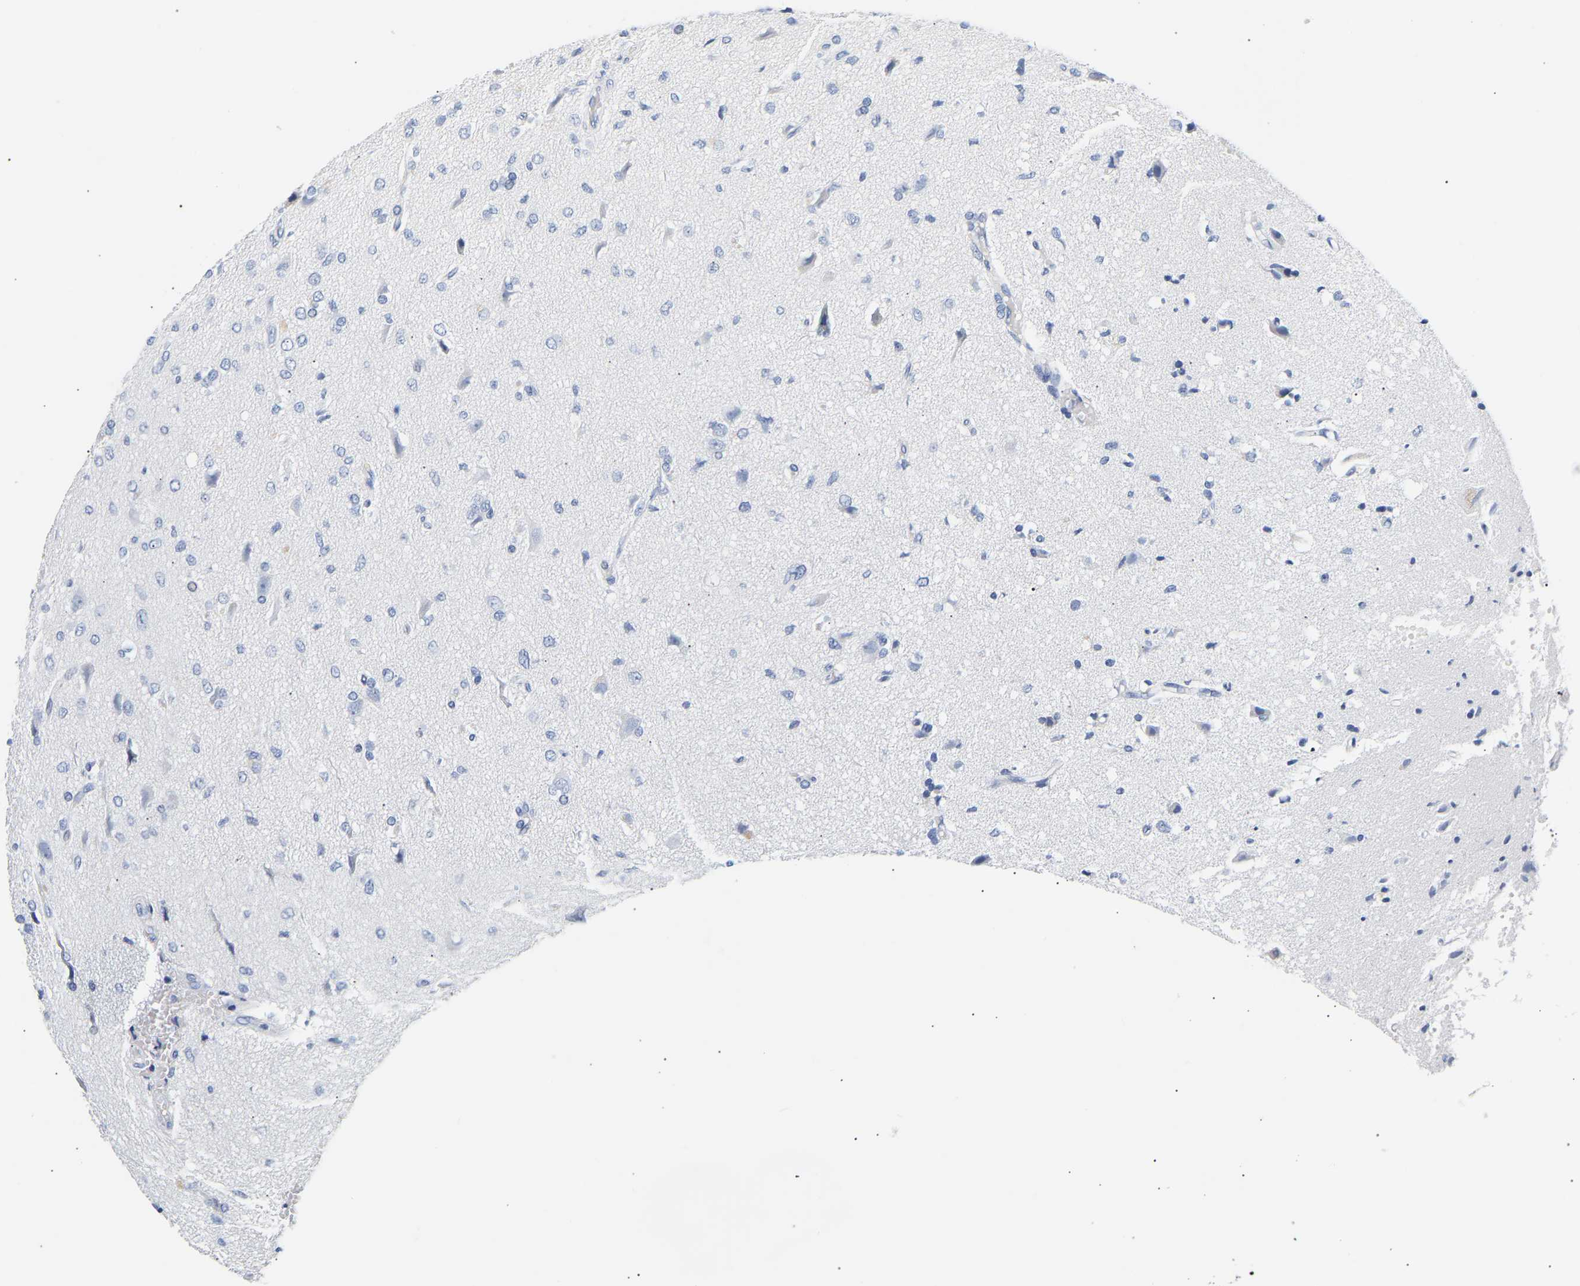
{"staining": {"intensity": "negative", "quantity": "none", "location": "none"}, "tissue": "glioma", "cell_type": "Tumor cells", "image_type": "cancer", "snomed": [{"axis": "morphology", "description": "Glioma, malignant, High grade"}, {"axis": "topography", "description": "Brain"}], "caption": "The image displays no staining of tumor cells in high-grade glioma (malignant).", "gene": "SPINK2", "patient": {"sex": "female", "age": 59}}